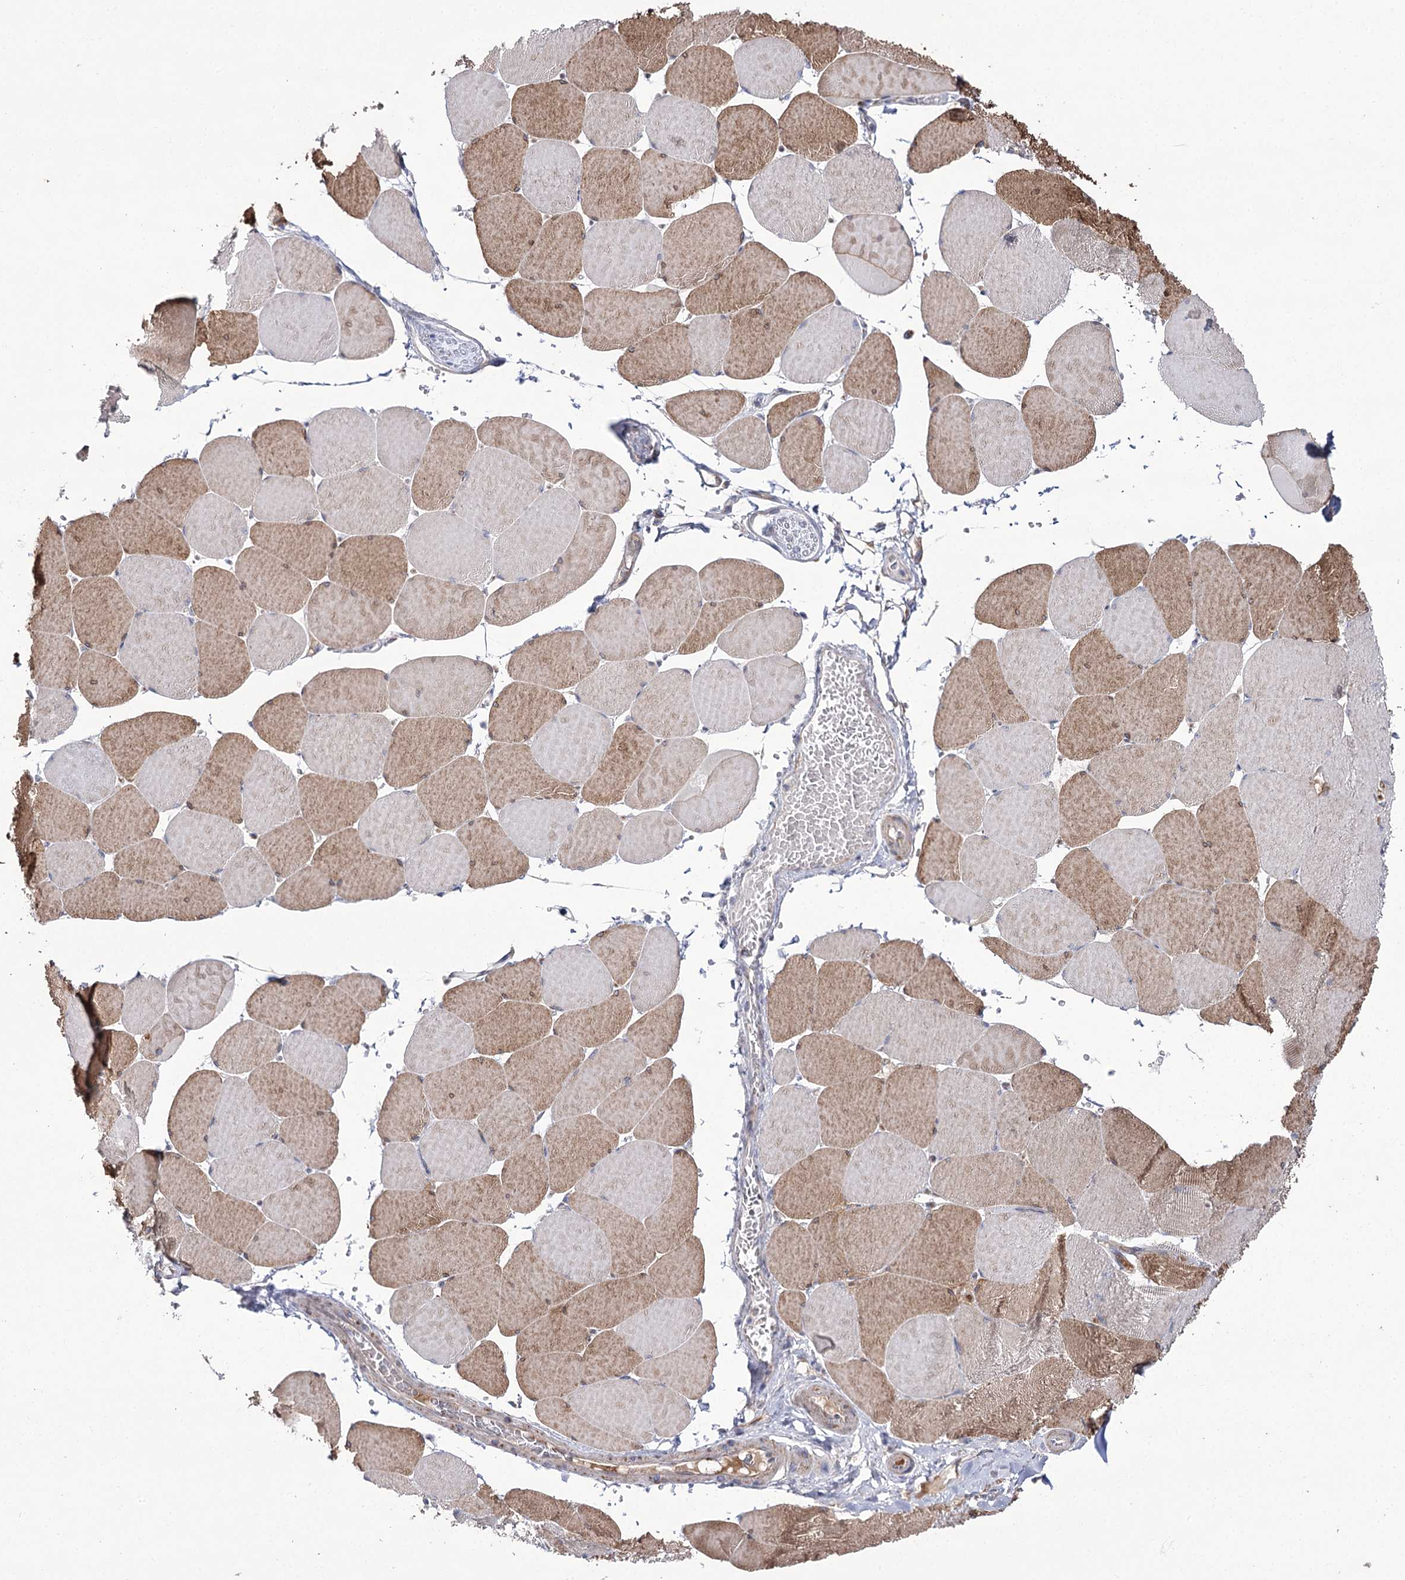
{"staining": {"intensity": "moderate", "quantity": "25%-75%", "location": "cytoplasmic/membranous"}, "tissue": "skeletal muscle", "cell_type": "Myocytes", "image_type": "normal", "snomed": [{"axis": "morphology", "description": "Normal tissue, NOS"}, {"axis": "topography", "description": "Skeletal muscle"}, {"axis": "topography", "description": "Head-Neck"}], "caption": "A histopathology image of human skeletal muscle stained for a protein displays moderate cytoplasmic/membranous brown staining in myocytes. (DAB = brown stain, brightfield microscopy at high magnification).", "gene": "NADK2", "patient": {"sex": "male", "age": 66}}